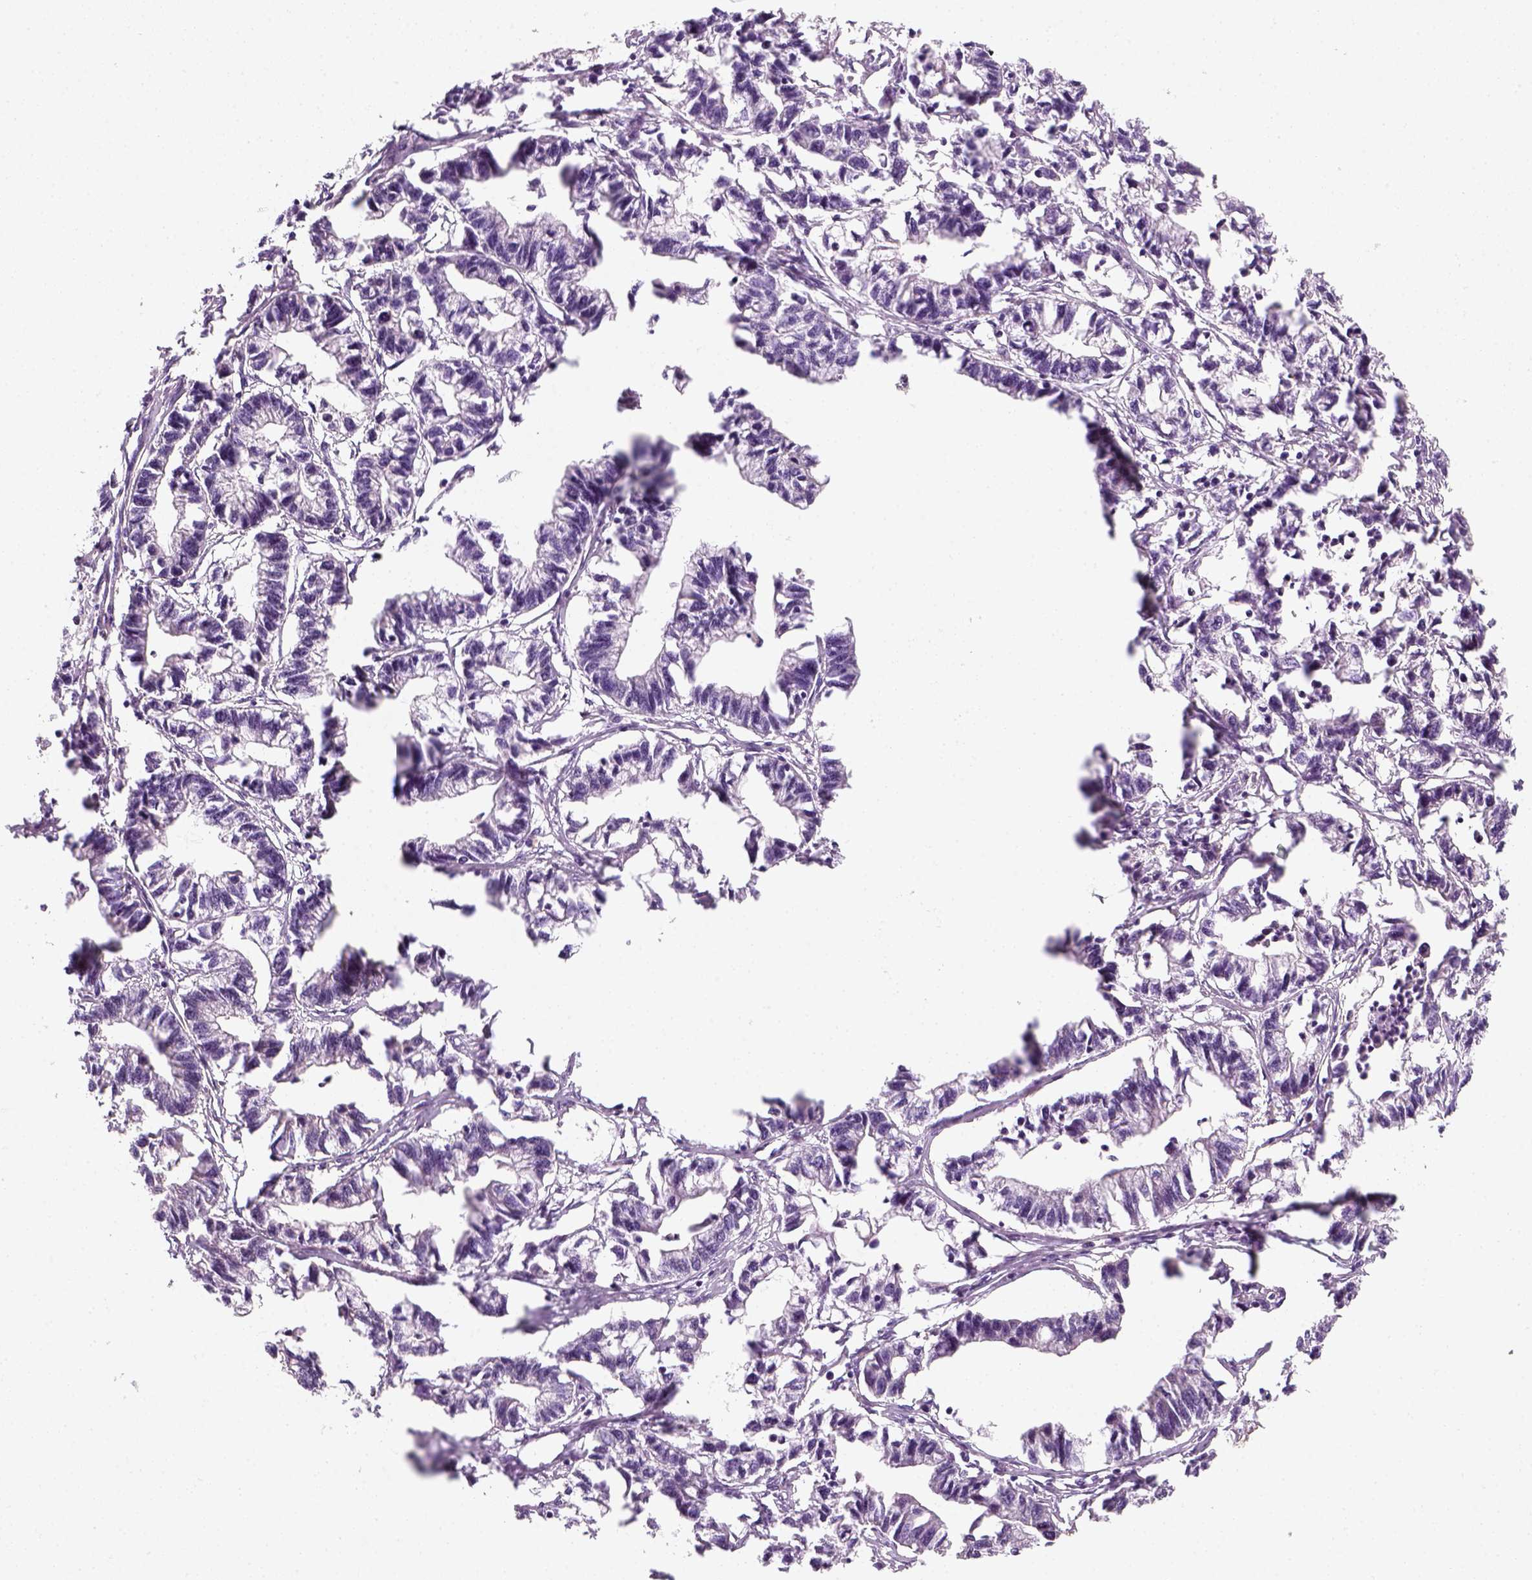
{"staining": {"intensity": "negative", "quantity": "none", "location": "none"}, "tissue": "stomach cancer", "cell_type": "Tumor cells", "image_type": "cancer", "snomed": [{"axis": "morphology", "description": "Adenocarcinoma, NOS"}, {"axis": "topography", "description": "Stomach"}], "caption": "The immunohistochemistry (IHC) photomicrograph has no significant staining in tumor cells of adenocarcinoma (stomach) tissue.", "gene": "FAM163B", "patient": {"sex": "male", "age": 83}}